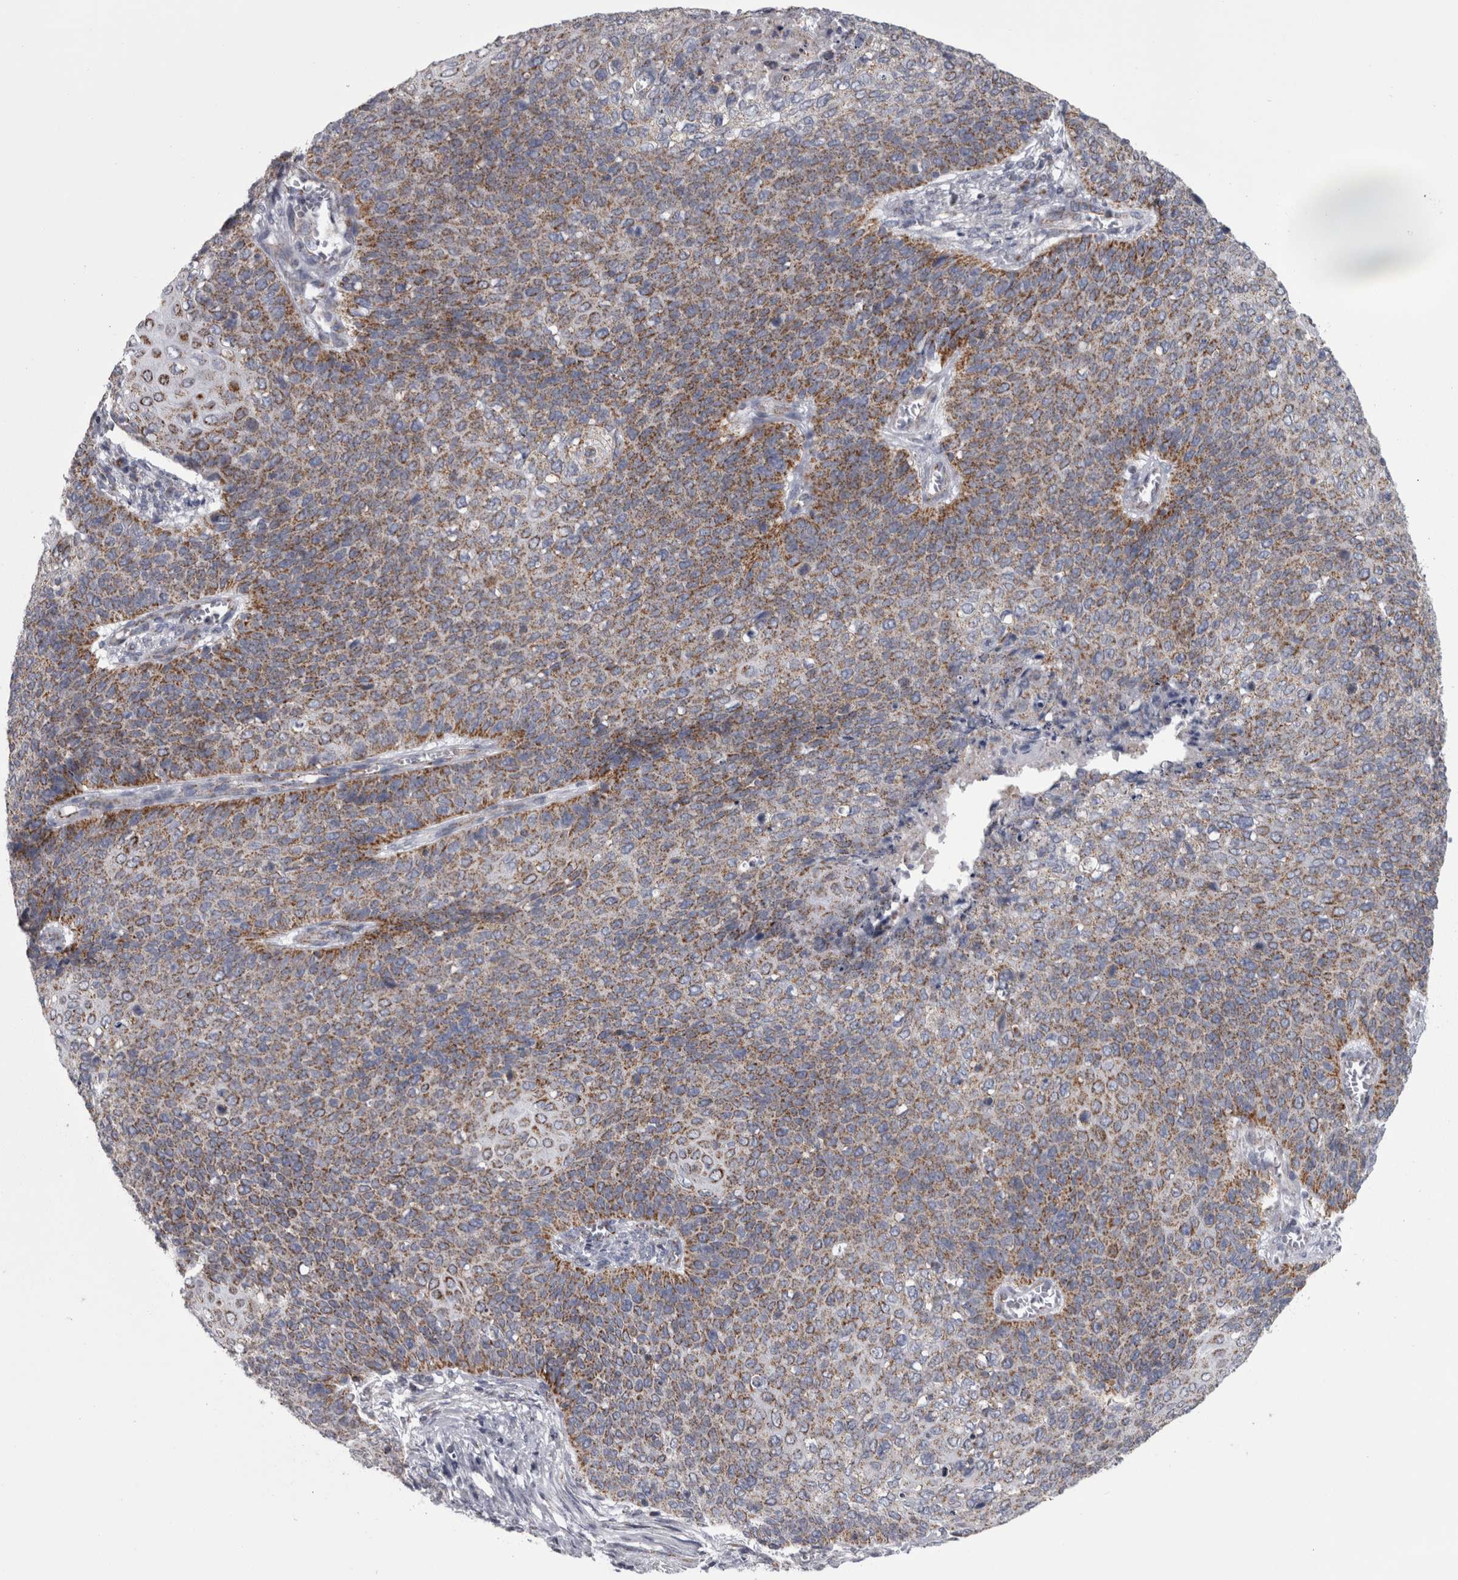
{"staining": {"intensity": "moderate", "quantity": ">75%", "location": "cytoplasmic/membranous"}, "tissue": "cervical cancer", "cell_type": "Tumor cells", "image_type": "cancer", "snomed": [{"axis": "morphology", "description": "Squamous cell carcinoma, NOS"}, {"axis": "topography", "description": "Cervix"}], "caption": "Immunohistochemistry micrograph of cervical cancer (squamous cell carcinoma) stained for a protein (brown), which demonstrates medium levels of moderate cytoplasmic/membranous expression in approximately >75% of tumor cells.", "gene": "DBT", "patient": {"sex": "female", "age": 39}}